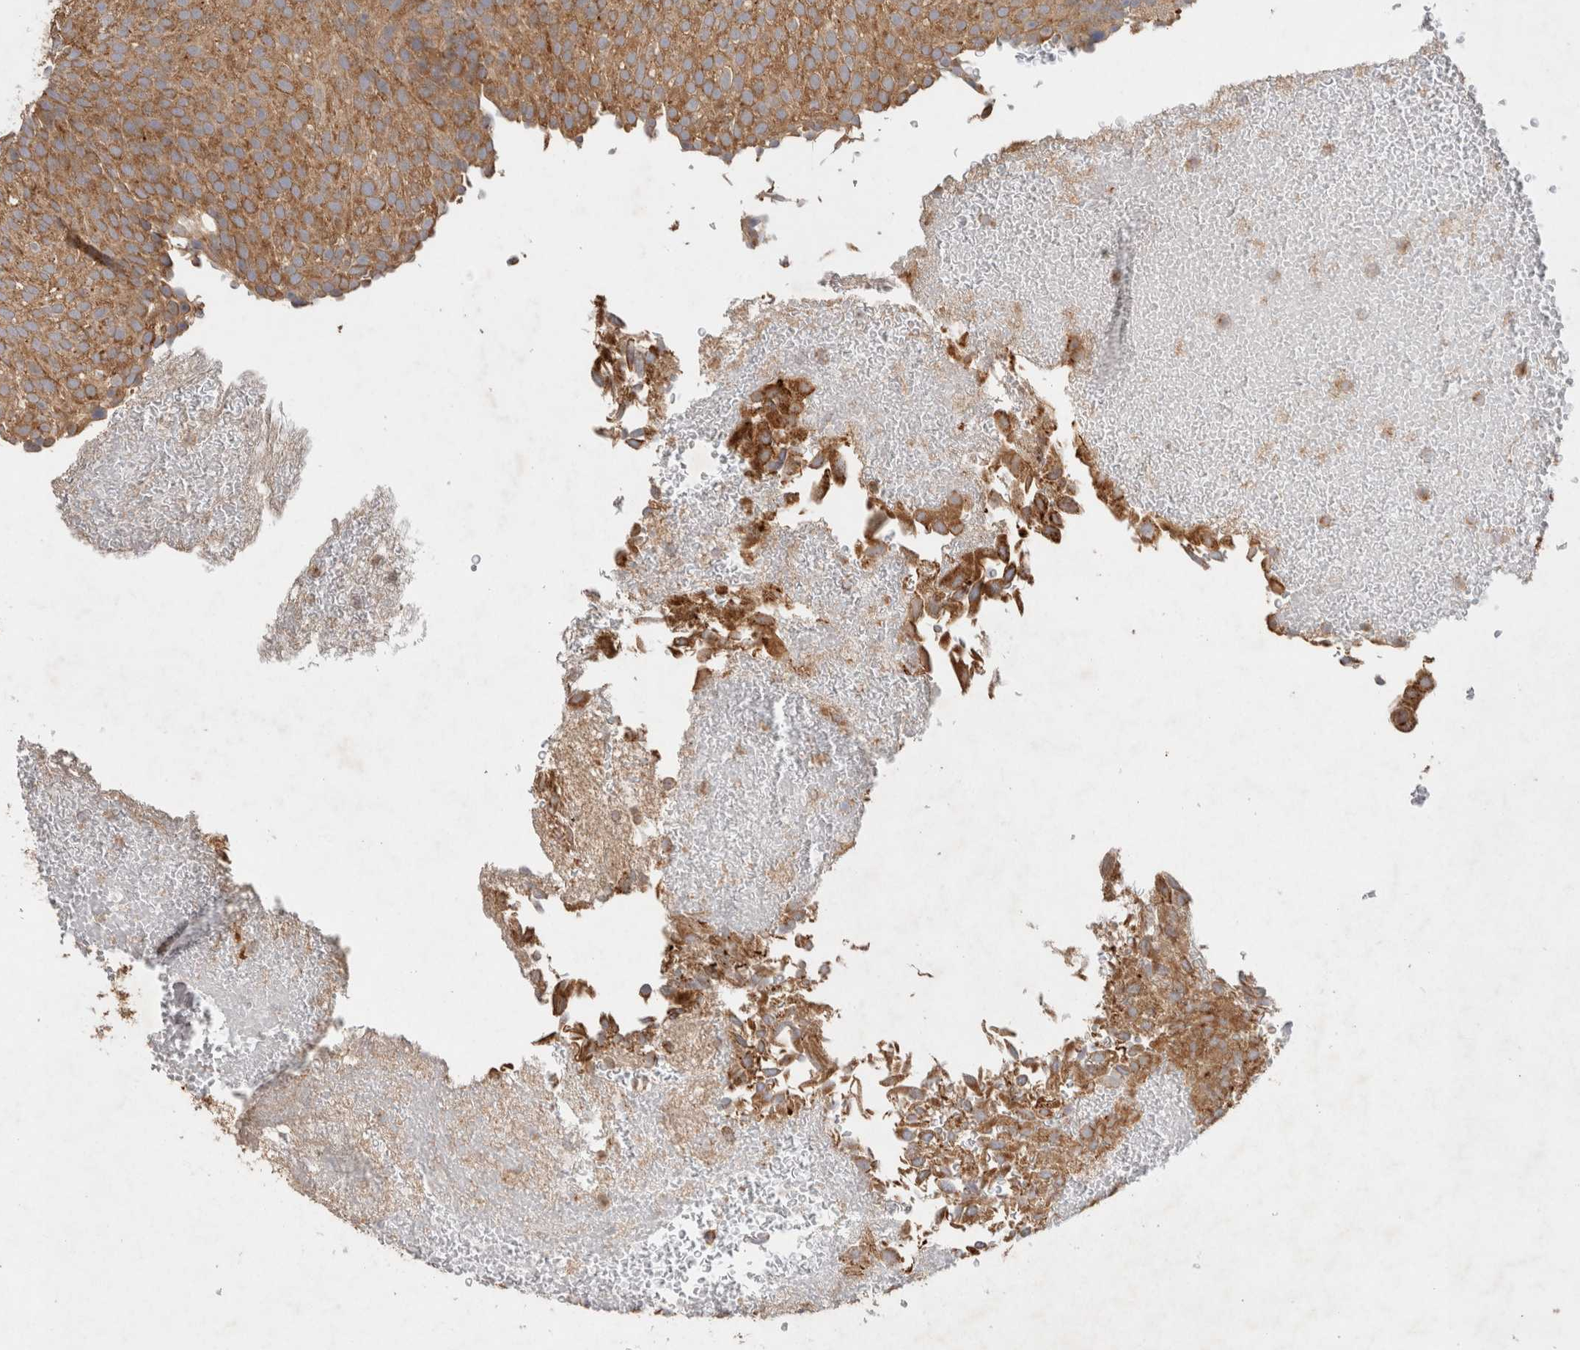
{"staining": {"intensity": "moderate", "quantity": ">75%", "location": "cytoplasmic/membranous"}, "tissue": "urothelial cancer", "cell_type": "Tumor cells", "image_type": "cancer", "snomed": [{"axis": "morphology", "description": "Urothelial carcinoma, Low grade"}, {"axis": "topography", "description": "Urinary bladder"}], "caption": "There is medium levels of moderate cytoplasmic/membranous positivity in tumor cells of low-grade urothelial carcinoma, as demonstrated by immunohistochemical staining (brown color).", "gene": "RAB14", "patient": {"sex": "male", "age": 78}}